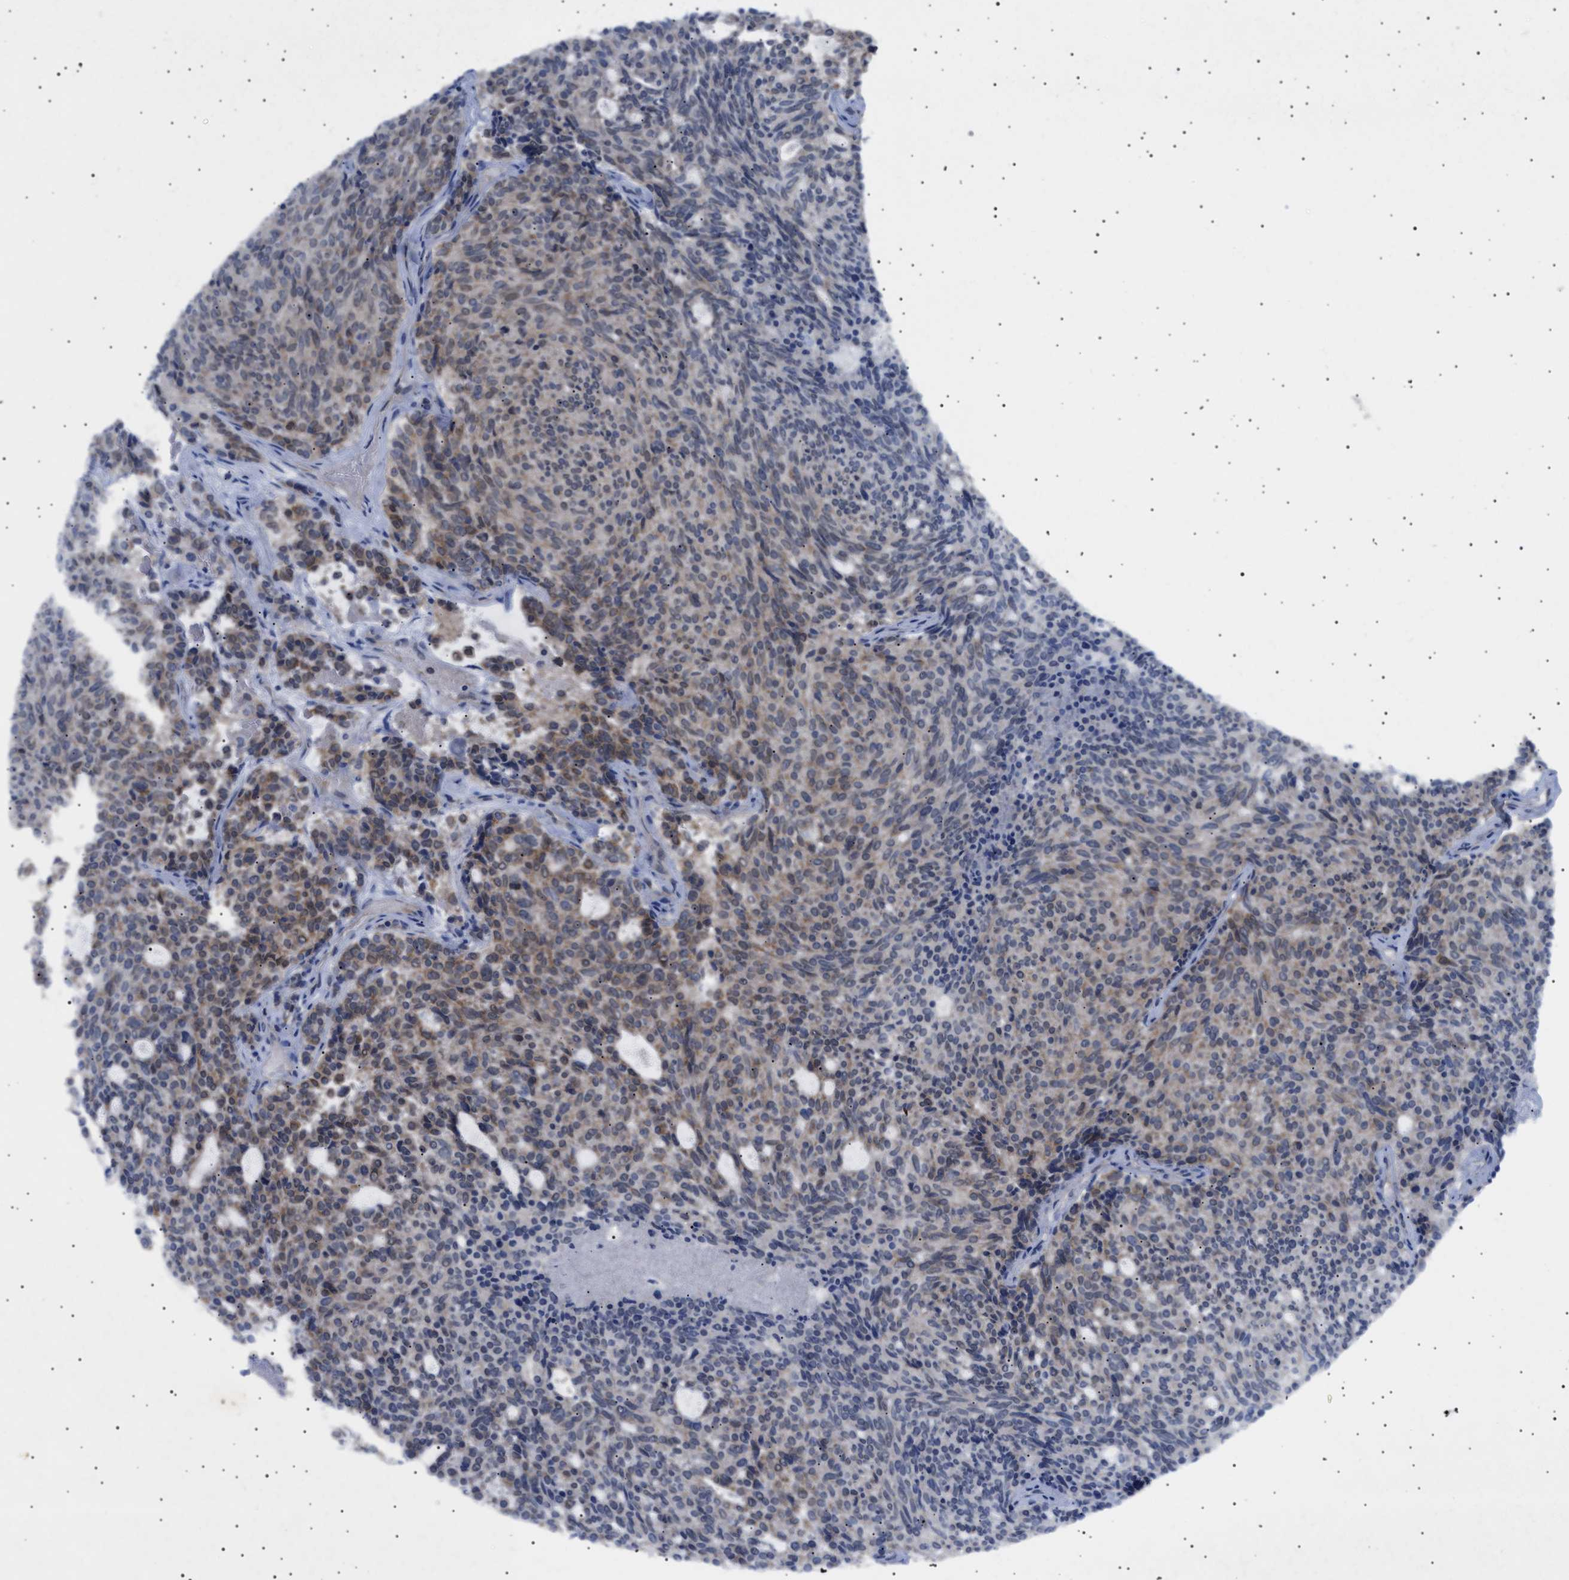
{"staining": {"intensity": "moderate", "quantity": "25%-75%", "location": "cytoplasmic/membranous"}, "tissue": "carcinoid", "cell_type": "Tumor cells", "image_type": "cancer", "snomed": [{"axis": "morphology", "description": "Carcinoid, malignant, NOS"}, {"axis": "topography", "description": "Pancreas"}], "caption": "An image of malignant carcinoid stained for a protein demonstrates moderate cytoplasmic/membranous brown staining in tumor cells.", "gene": "SIRT5", "patient": {"sex": "female", "age": 54}}